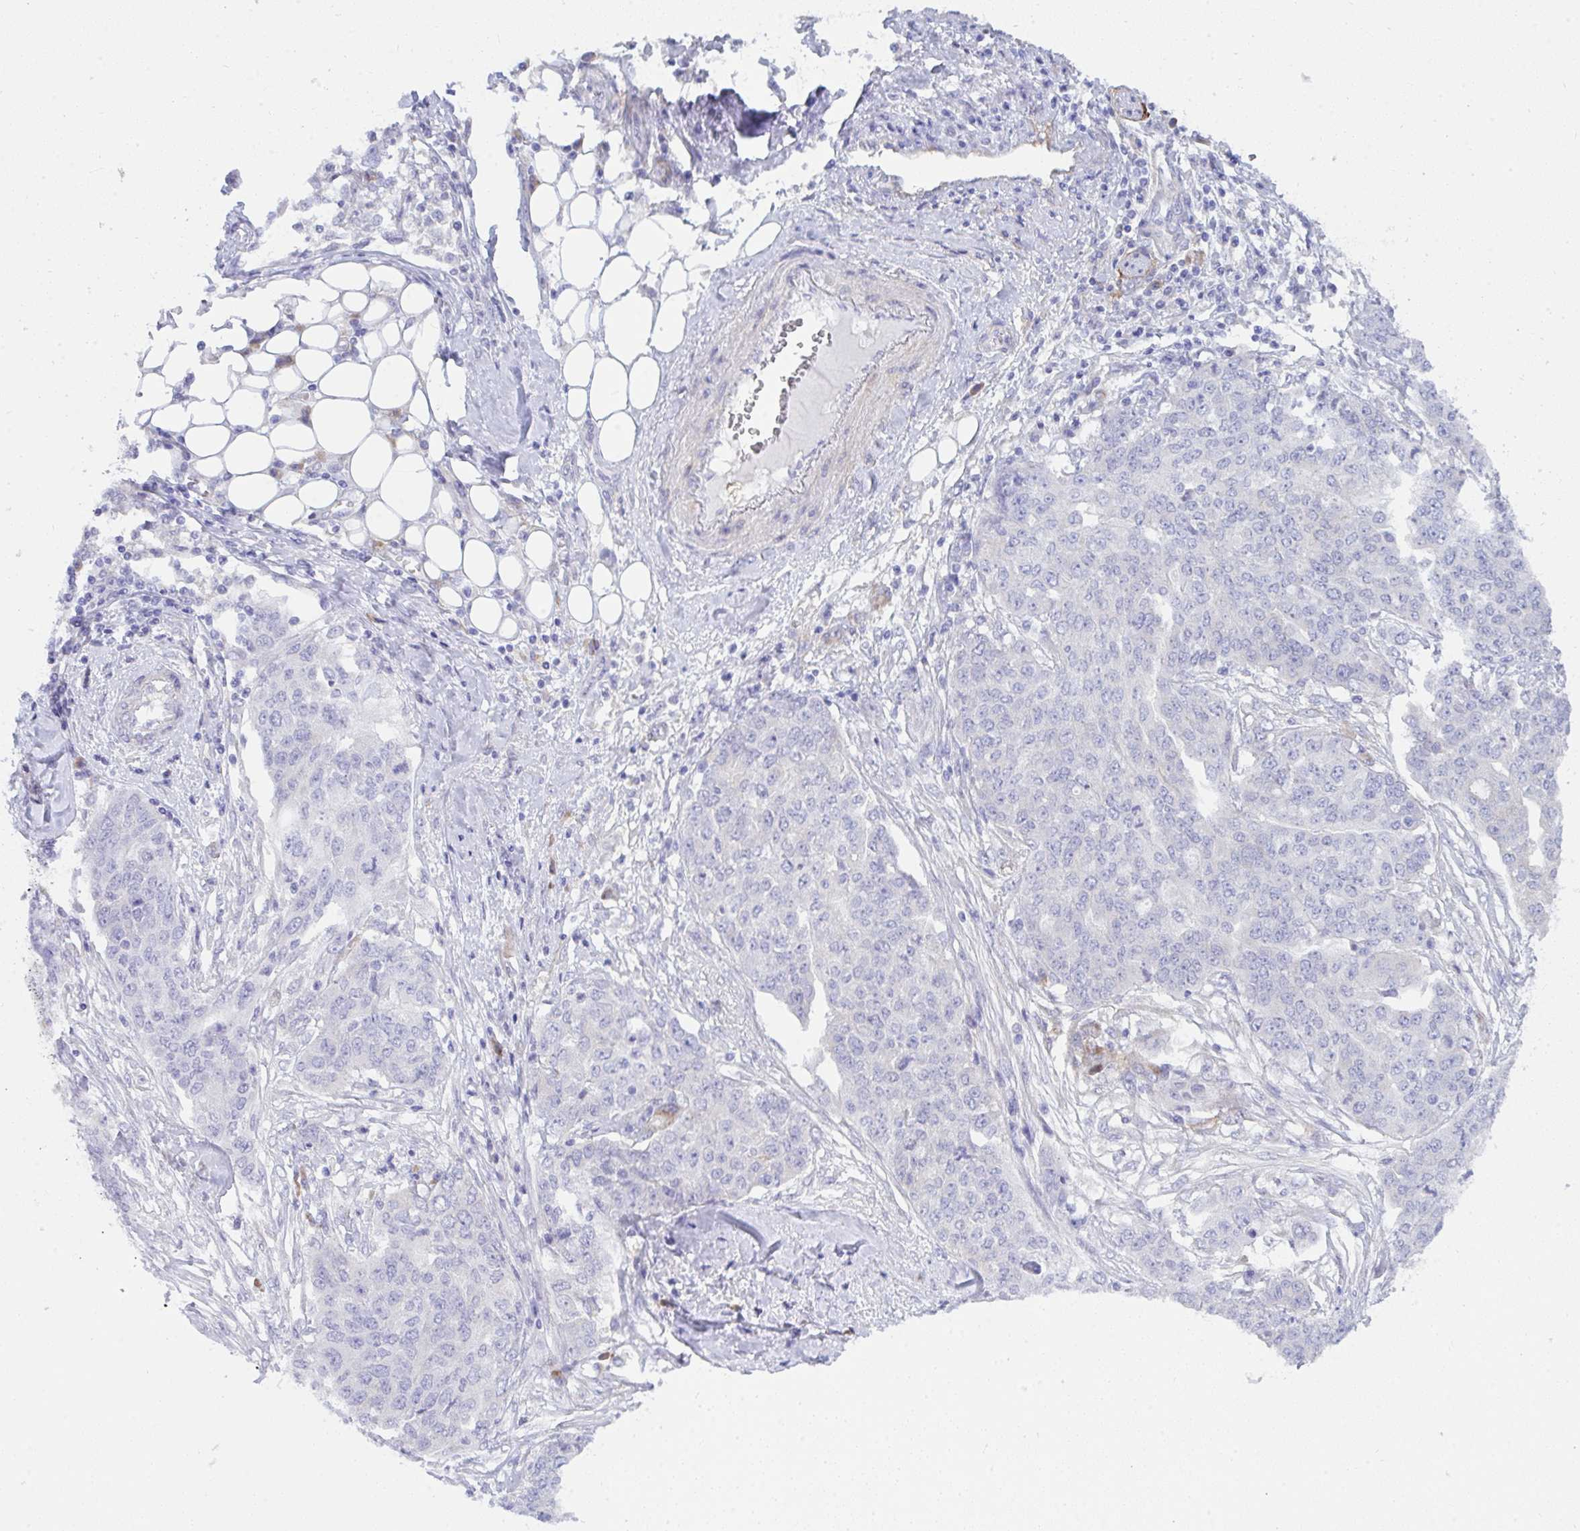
{"staining": {"intensity": "negative", "quantity": "none", "location": "none"}, "tissue": "ovarian cancer", "cell_type": "Tumor cells", "image_type": "cancer", "snomed": [{"axis": "morphology", "description": "Cystadenocarcinoma, serous, NOS"}, {"axis": "topography", "description": "Soft tissue"}, {"axis": "topography", "description": "Ovary"}], "caption": "Serous cystadenocarcinoma (ovarian) was stained to show a protein in brown. There is no significant positivity in tumor cells. (Brightfield microscopy of DAB (3,3'-diaminobenzidine) immunohistochemistry at high magnification).", "gene": "GAB1", "patient": {"sex": "female", "age": 57}}